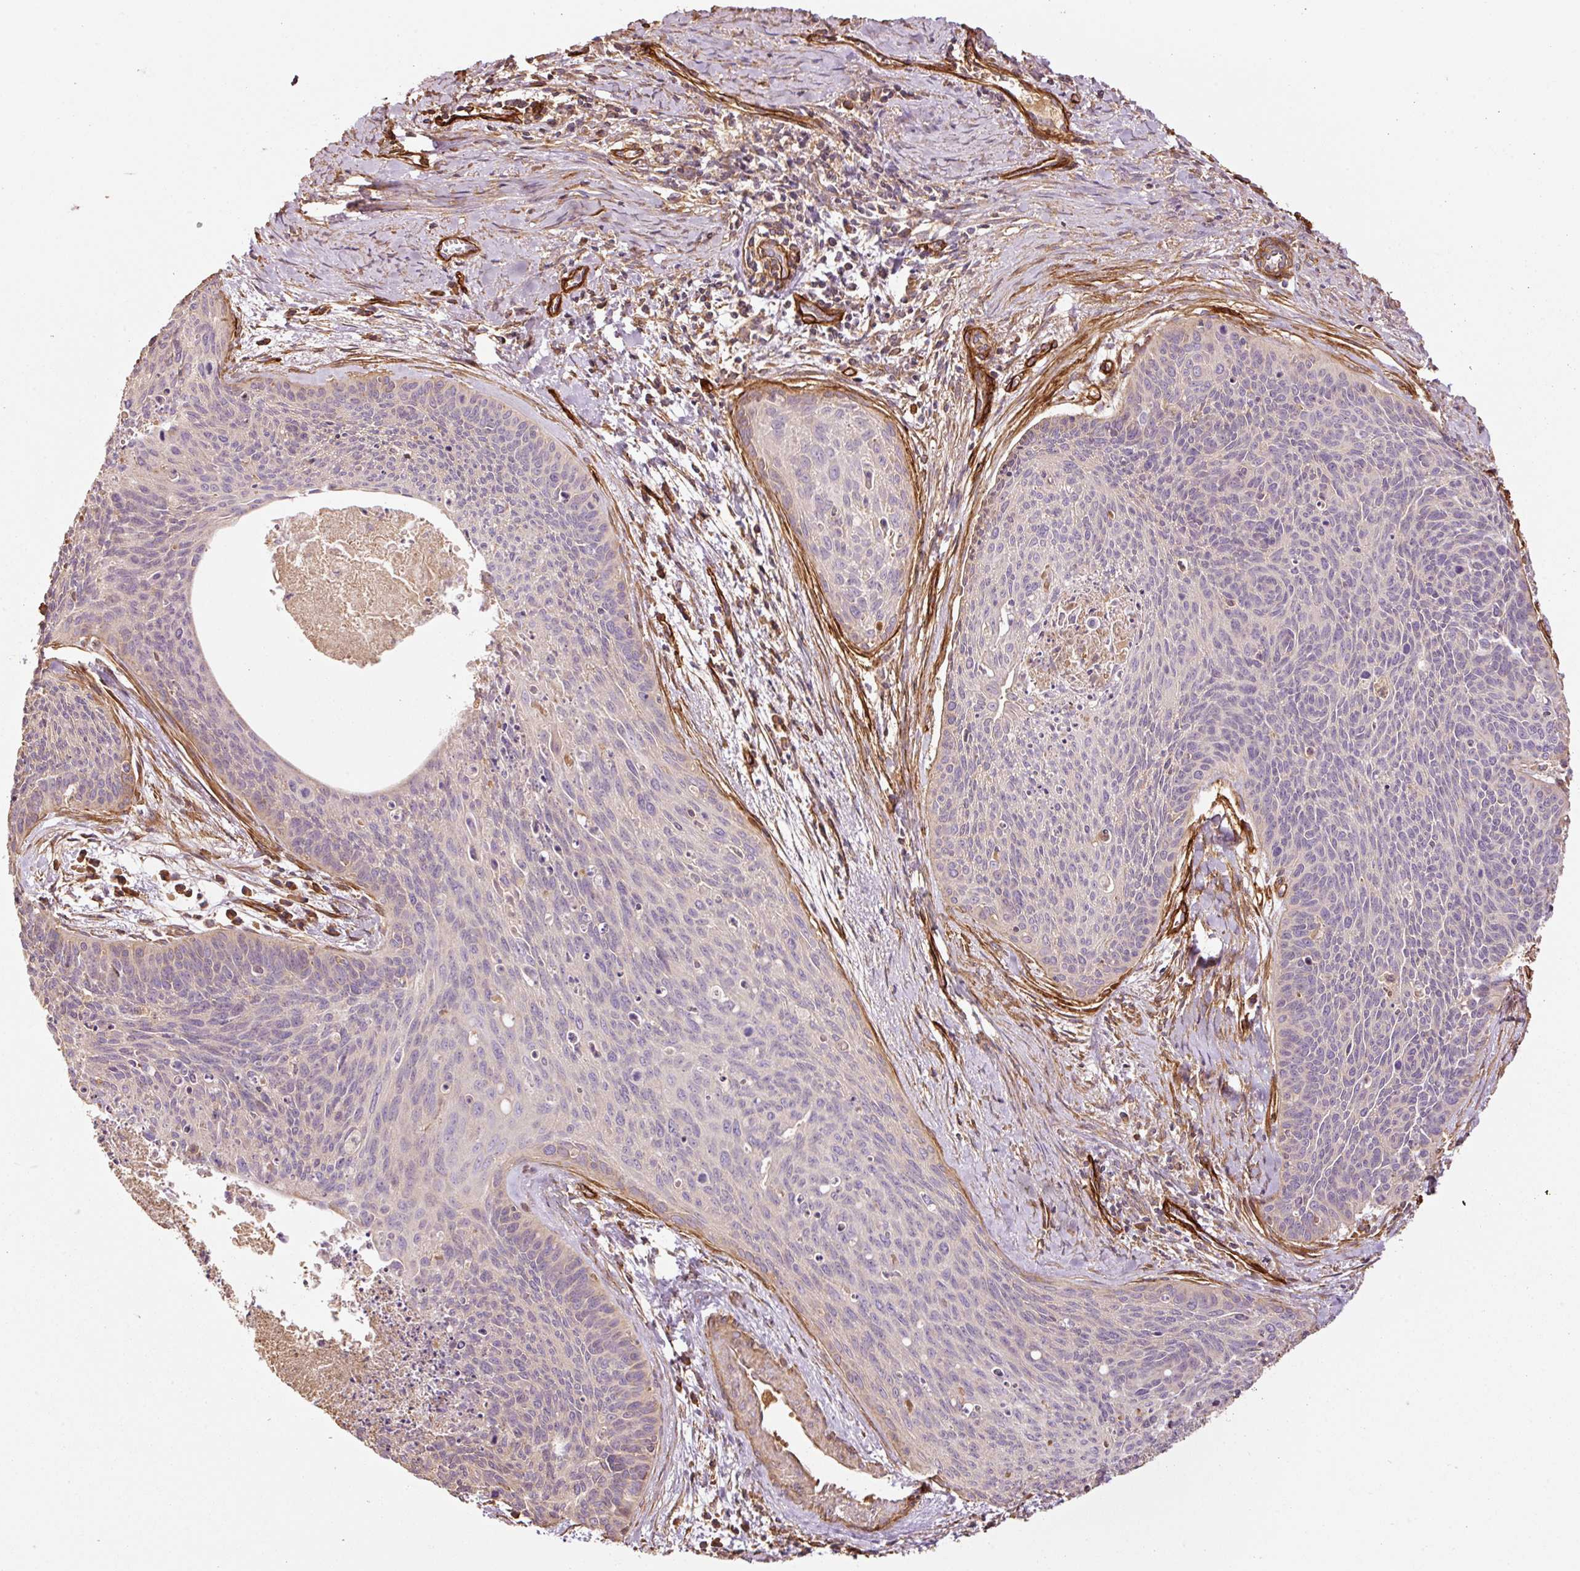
{"staining": {"intensity": "negative", "quantity": "none", "location": "none"}, "tissue": "cervical cancer", "cell_type": "Tumor cells", "image_type": "cancer", "snomed": [{"axis": "morphology", "description": "Squamous cell carcinoma, NOS"}, {"axis": "topography", "description": "Cervix"}], "caption": "High magnification brightfield microscopy of cervical cancer (squamous cell carcinoma) stained with DAB (3,3'-diaminobenzidine) (brown) and counterstained with hematoxylin (blue): tumor cells show no significant staining.", "gene": "NID2", "patient": {"sex": "female", "age": 55}}